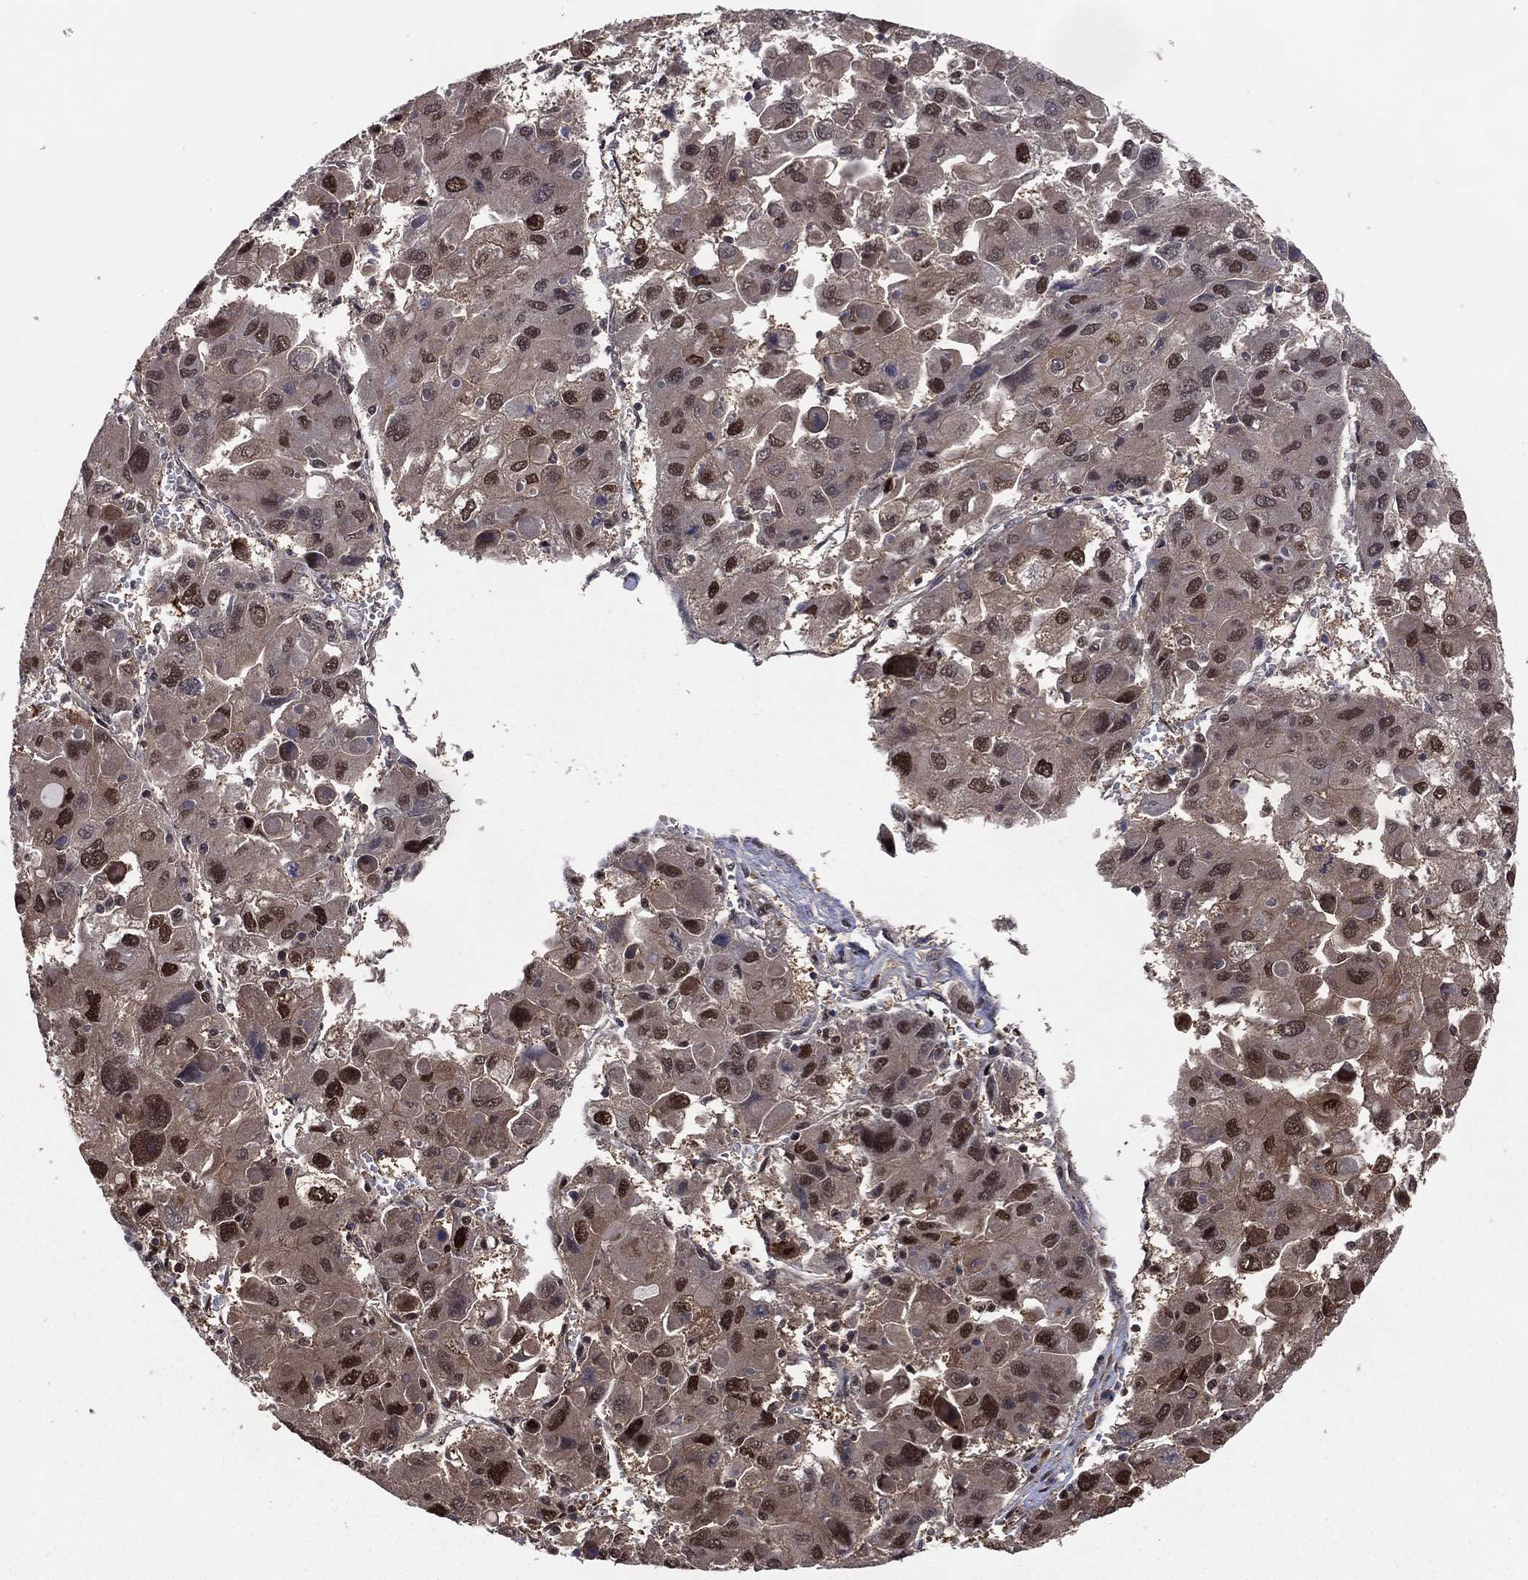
{"staining": {"intensity": "strong", "quantity": "25%-75%", "location": "nuclear"}, "tissue": "liver cancer", "cell_type": "Tumor cells", "image_type": "cancer", "snomed": [{"axis": "morphology", "description": "Carcinoma, Hepatocellular, NOS"}, {"axis": "topography", "description": "Liver"}], "caption": "An immunohistochemistry micrograph of neoplastic tissue is shown. Protein staining in brown highlights strong nuclear positivity in hepatocellular carcinoma (liver) within tumor cells.", "gene": "ICOSLG", "patient": {"sex": "female", "age": 41}}